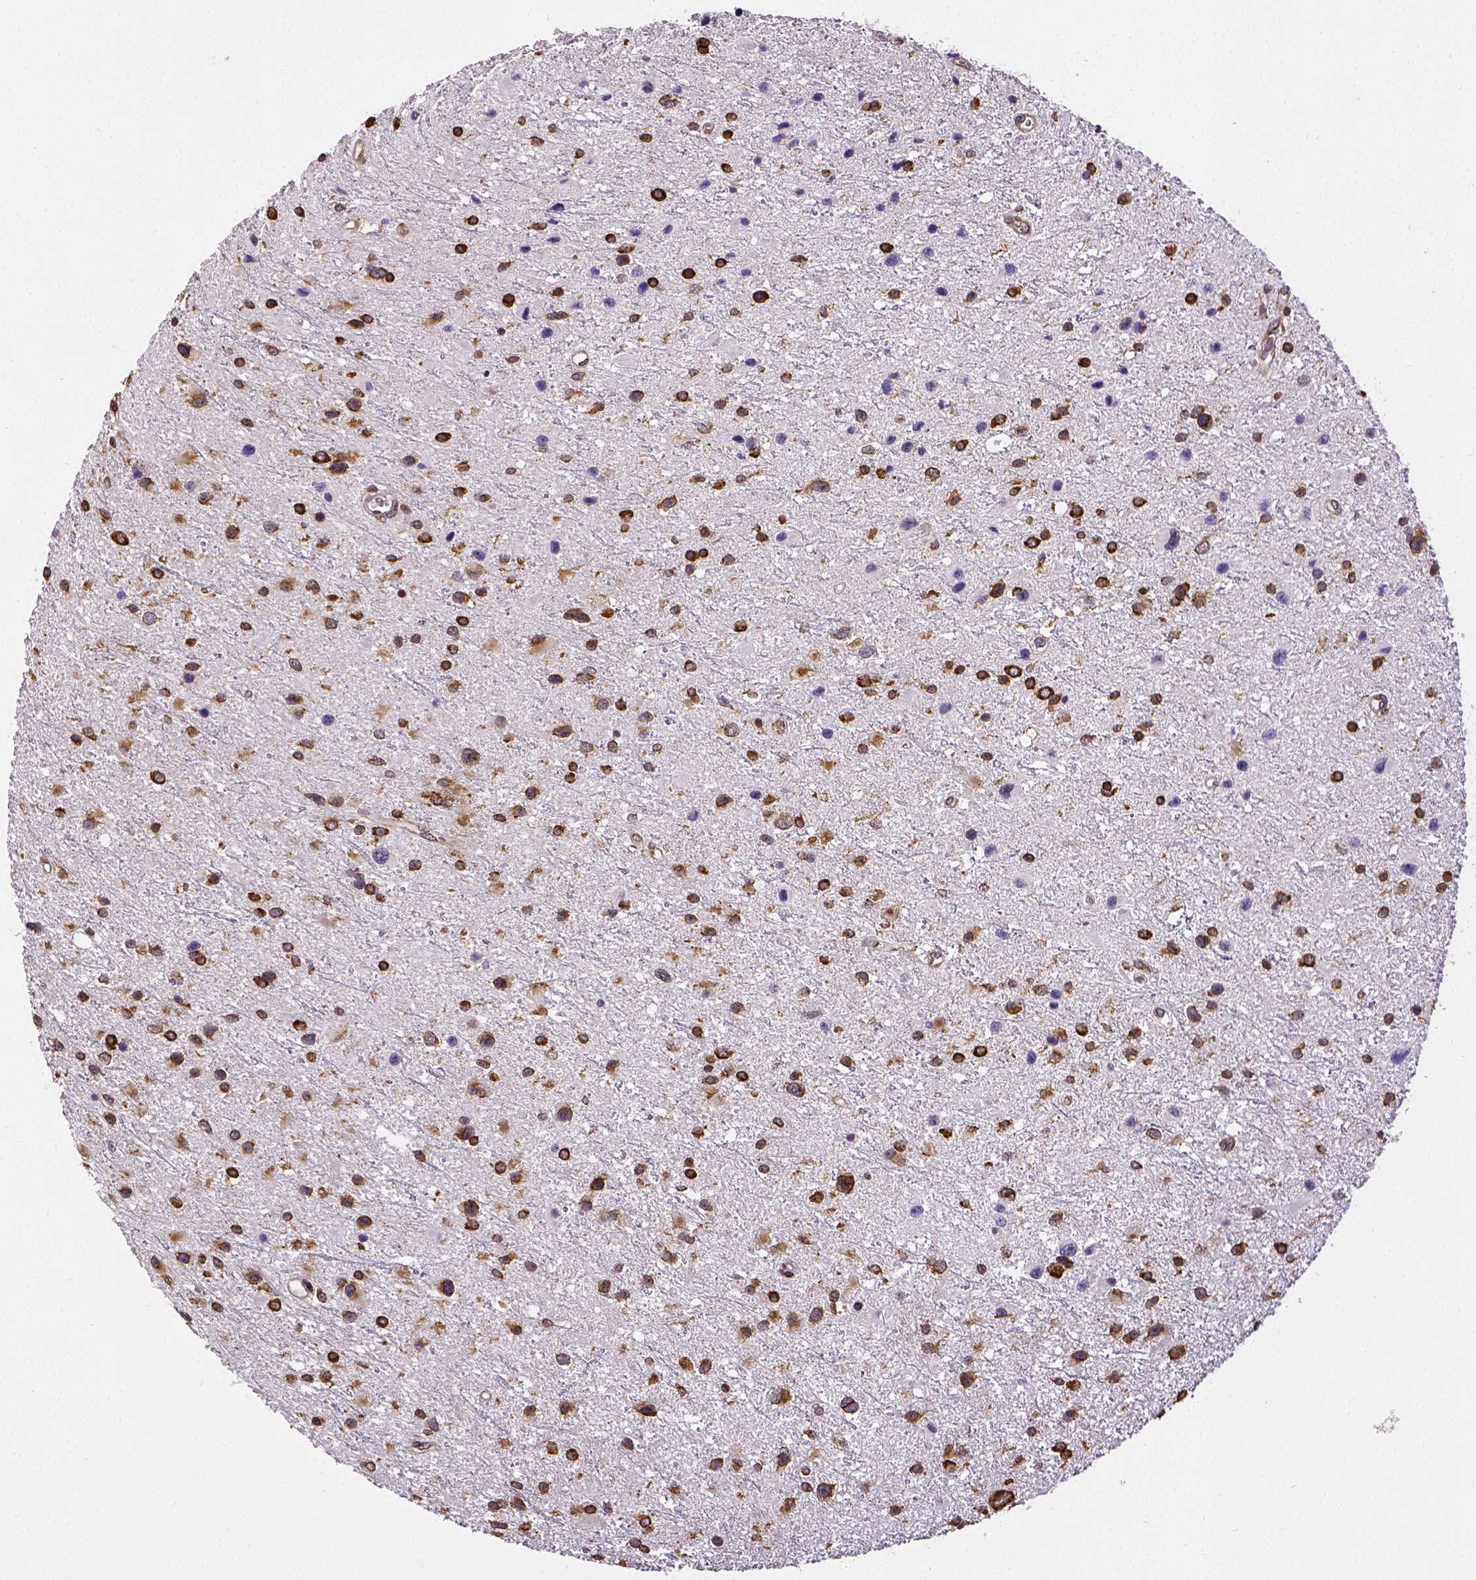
{"staining": {"intensity": "strong", "quantity": ">75%", "location": "cytoplasmic/membranous"}, "tissue": "glioma", "cell_type": "Tumor cells", "image_type": "cancer", "snomed": [{"axis": "morphology", "description": "Glioma, malignant, Low grade"}, {"axis": "topography", "description": "Brain"}], "caption": "DAB (3,3'-diaminobenzidine) immunohistochemical staining of human glioma demonstrates strong cytoplasmic/membranous protein positivity in approximately >75% of tumor cells. Using DAB (brown) and hematoxylin (blue) stains, captured at high magnification using brightfield microscopy.", "gene": "MTDH", "patient": {"sex": "female", "age": 32}}